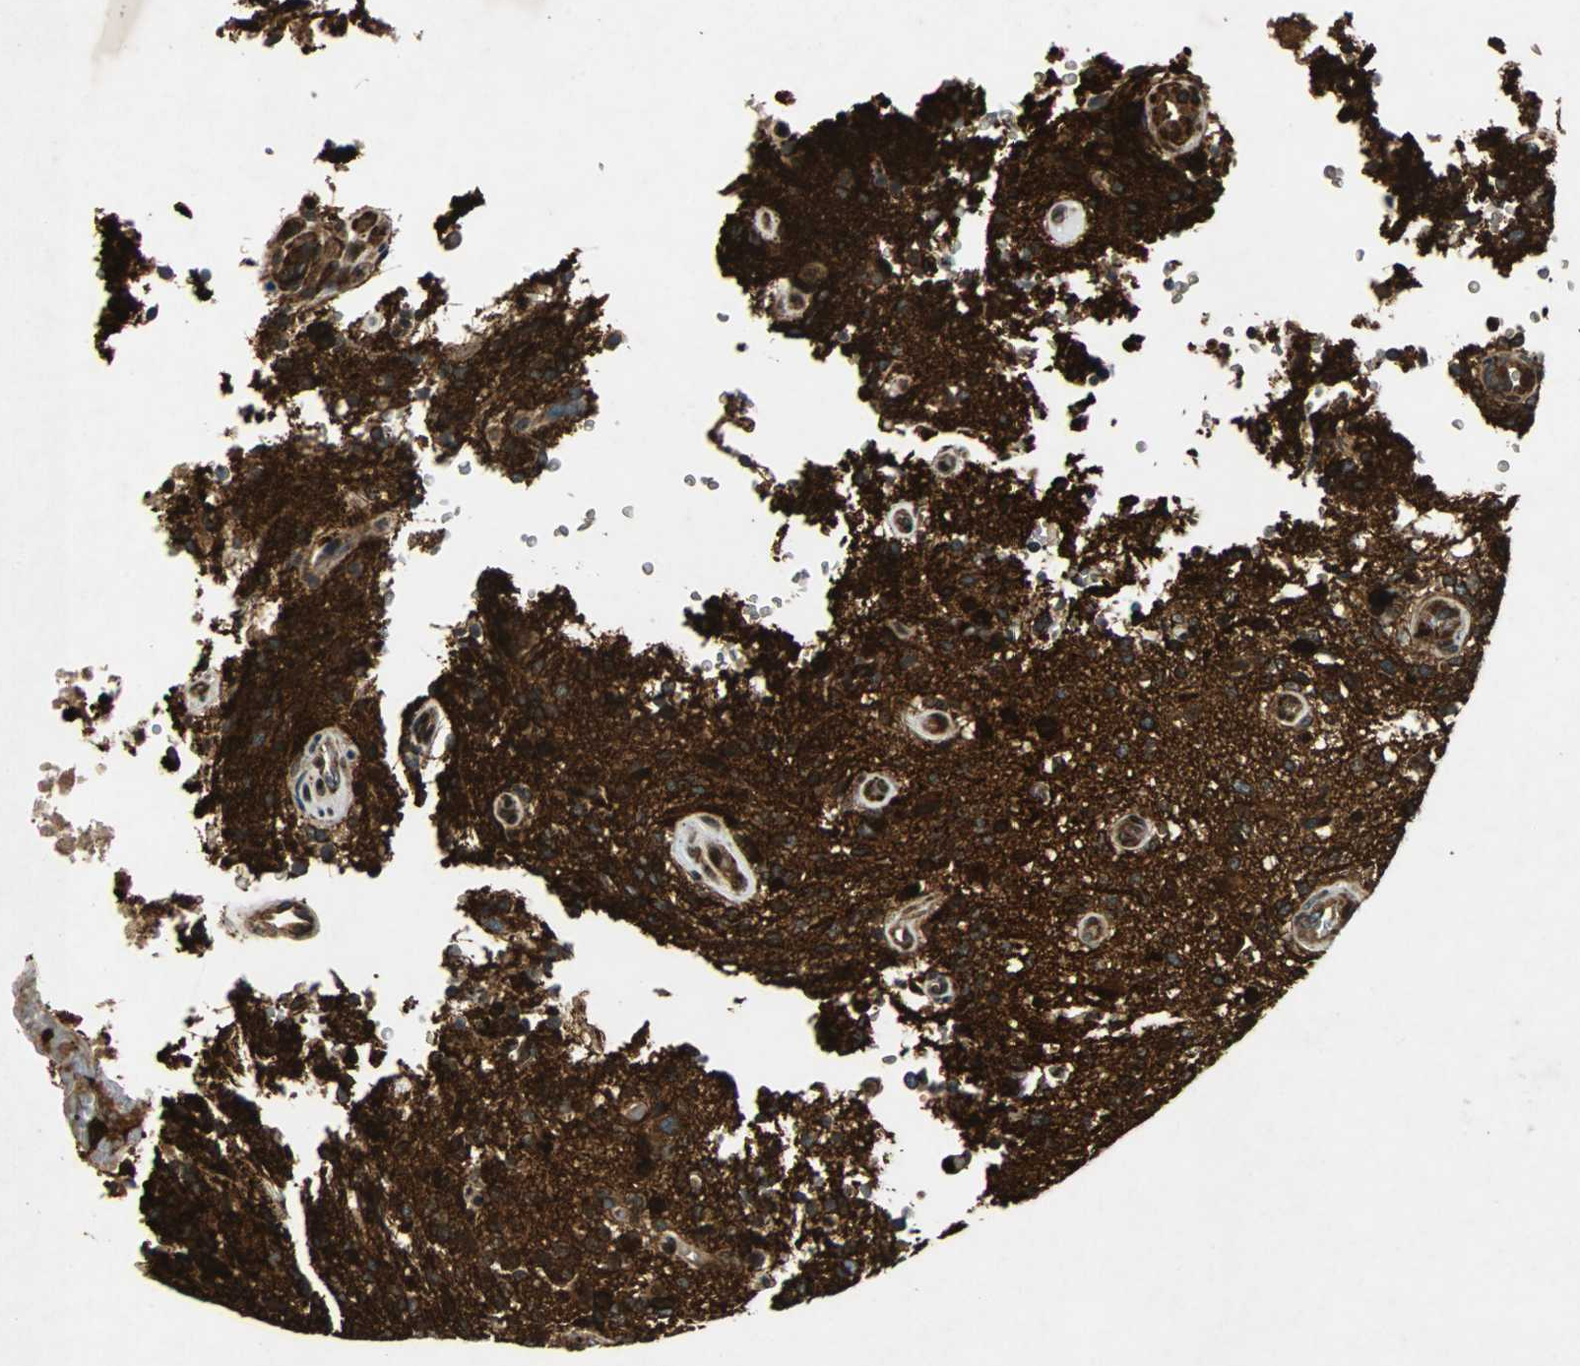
{"staining": {"intensity": "strong", "quantity": ">75%", "location": "cytoplasmic/membranous,nuclear"}, "tissue": "glioma", "cell_type": "Tumor cells", "image_type": "cancer", "snomed": [{"axis": "morphology", "description": "Normal tissue, NOS"}, {"axis": "morphology", "description": "Glioma, malignant, High grade"}, {"axis": "topography", "description": "Cerebral cortex"}], "caption": "Immunohistochemistry (DAB) staining of high-grade glioma (malignant) displays strong cytoplasmic/membranous and nuclear protein positivity in approximately >75% of tumor cells.", "gene": "TUBA4A", "patient": {"sex": "male", "age": 75}}